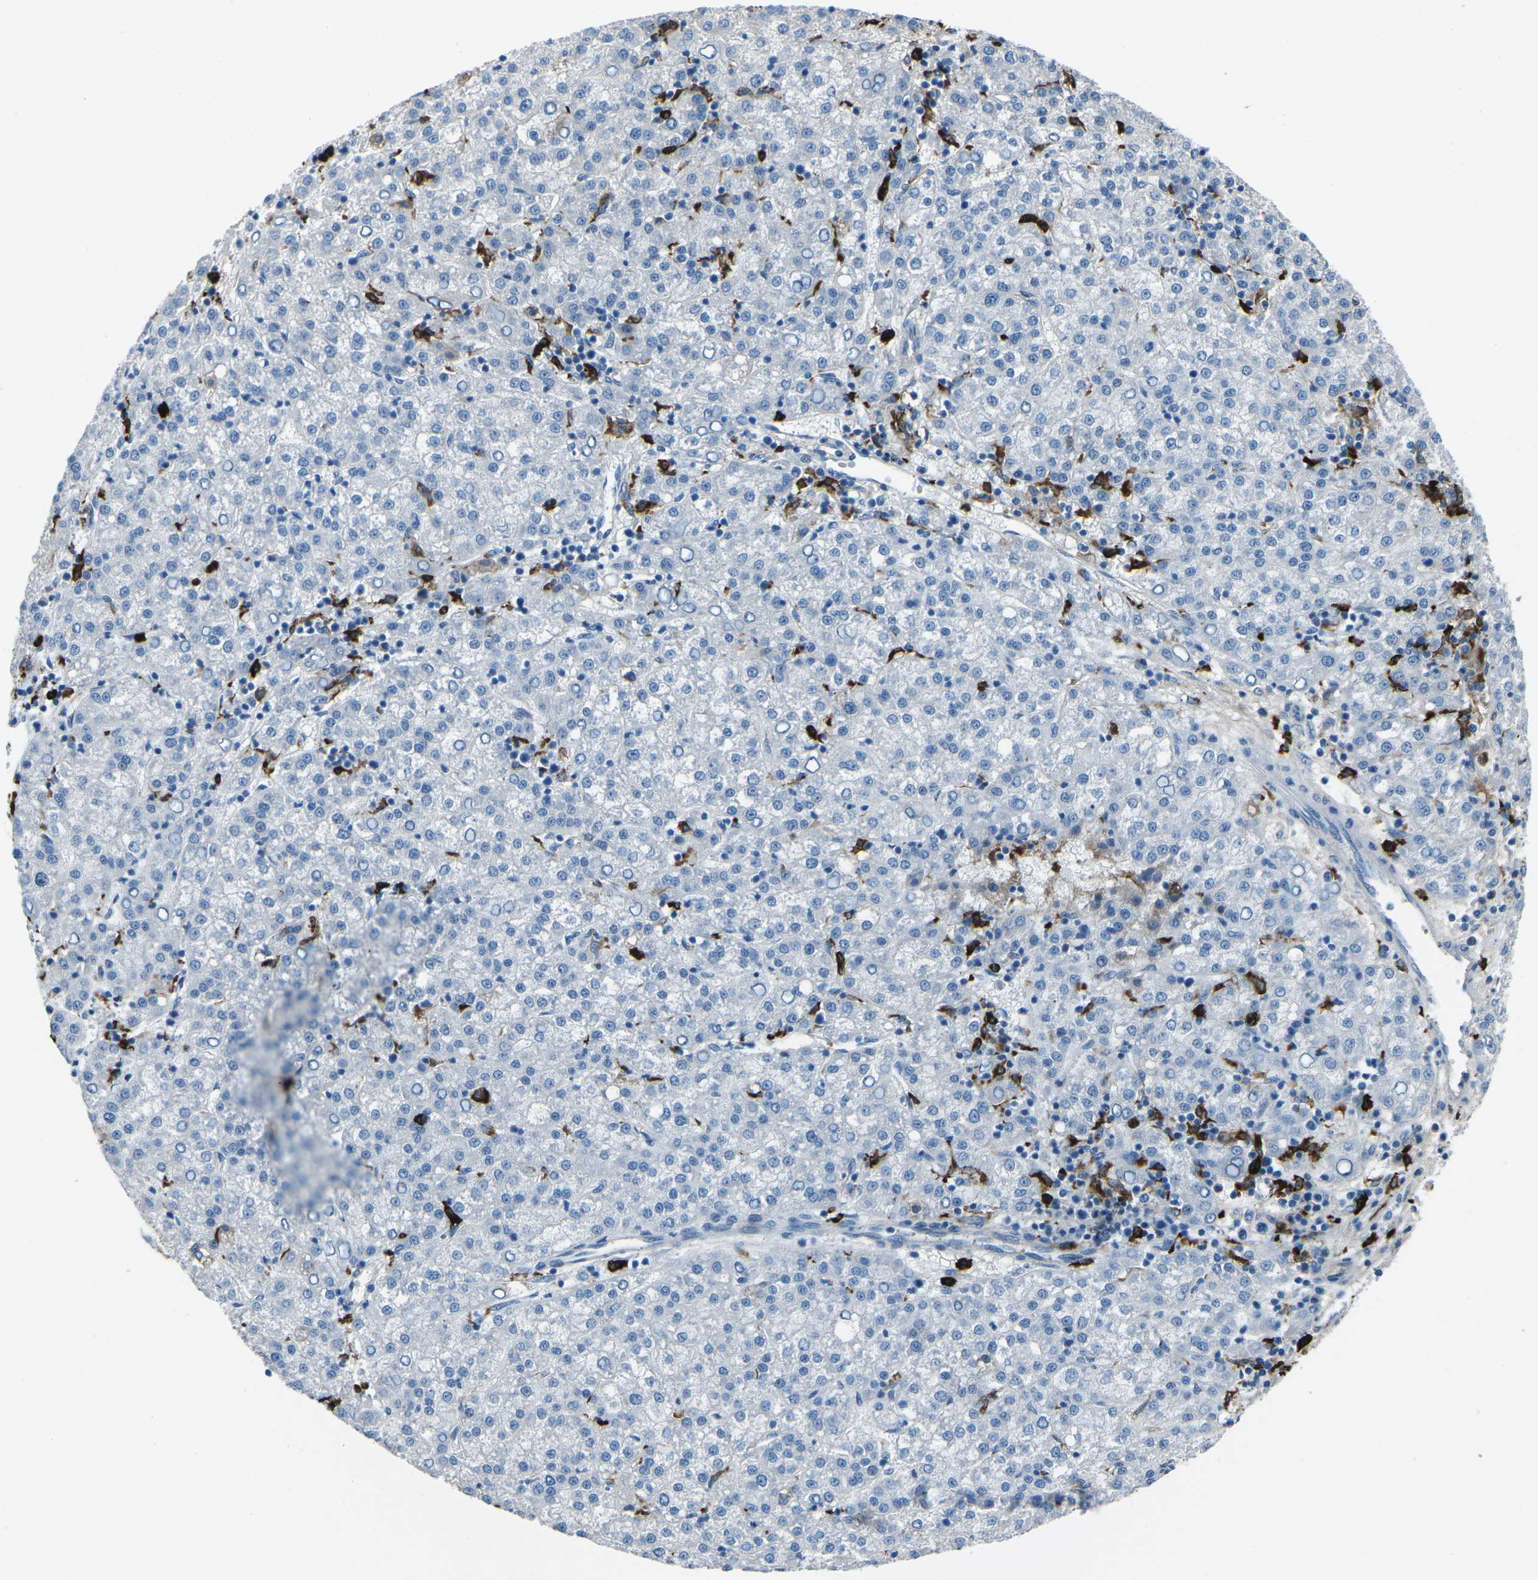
{"staining": {"intensity": "negative", "quantity": "none", "location": "none"}, "tissue": "liver cancer", "cell_type": "Tumor cells", "image_type": "cancer", "snomed": [{"axis": "morphology", "description": "Carcinoma, Hepatocellular, NOS"}, {"axis": "topography", "description": "Liver"}], "caption": "The immunohistochemistry (IHC) image has no significant staining in tumor cells of liver hepatocellular carcinoma tissue. Nuclei are stained in blue.", "gene": "FCN1", "patient": {"sex": "female", "age": 58}}